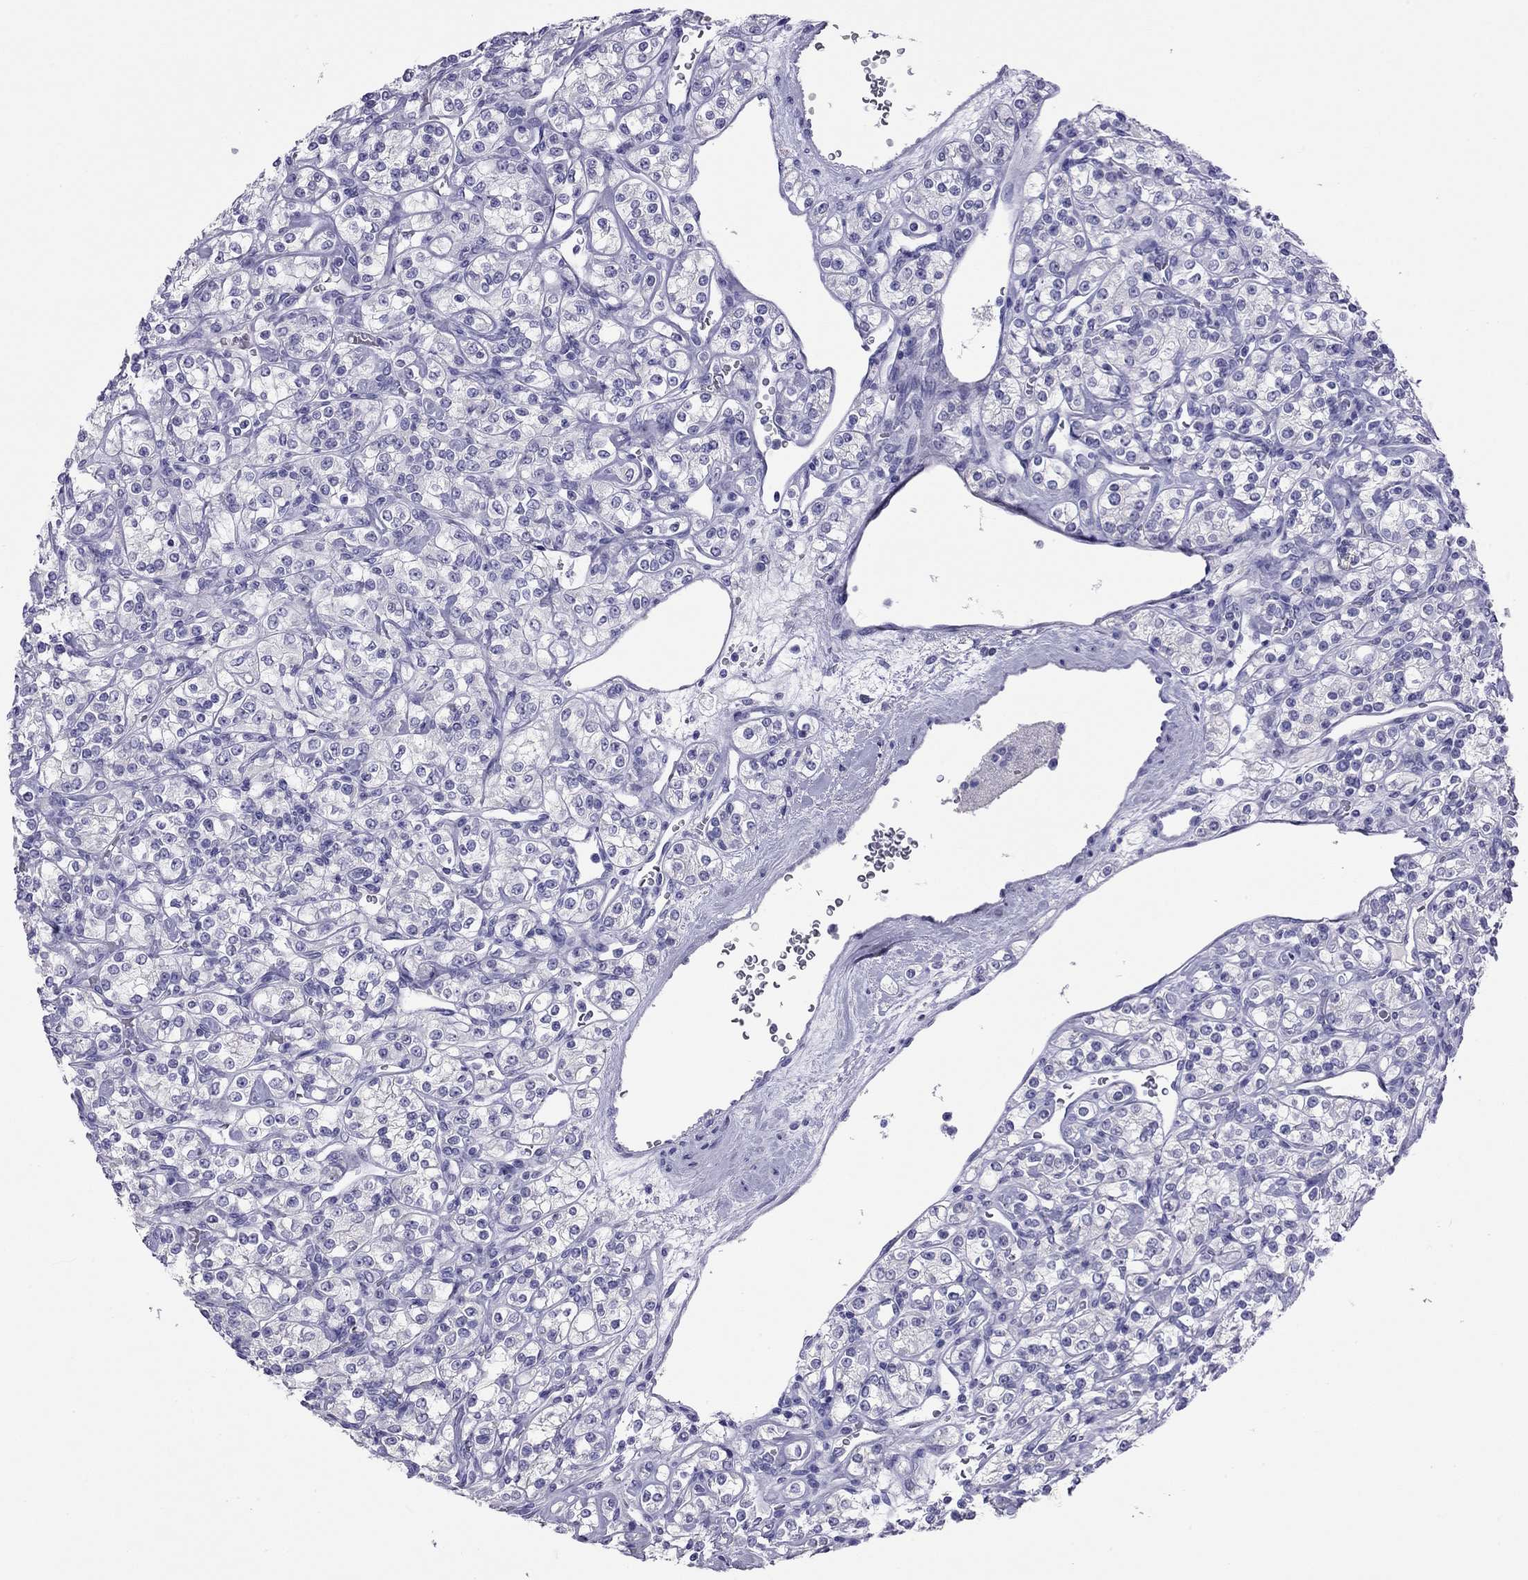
{"staining": {"intensity": "negative", "quantity": "none", "location": "none"}, "tissue": "renal cancer", "cell_type": "Tumor cells", "image_type": "cancer", "snomed": [{"axis": "morphology", "description": "Adenocarcinoma, NOS"}, {"axis": "topography", "description": "Kidney"}], "caption": "Immunohistochemistry (IHC) of human renal cancer shows no expression in tumor cells.", "gene": "ODF4", "patient": {"sex": "male", "age": 77}}